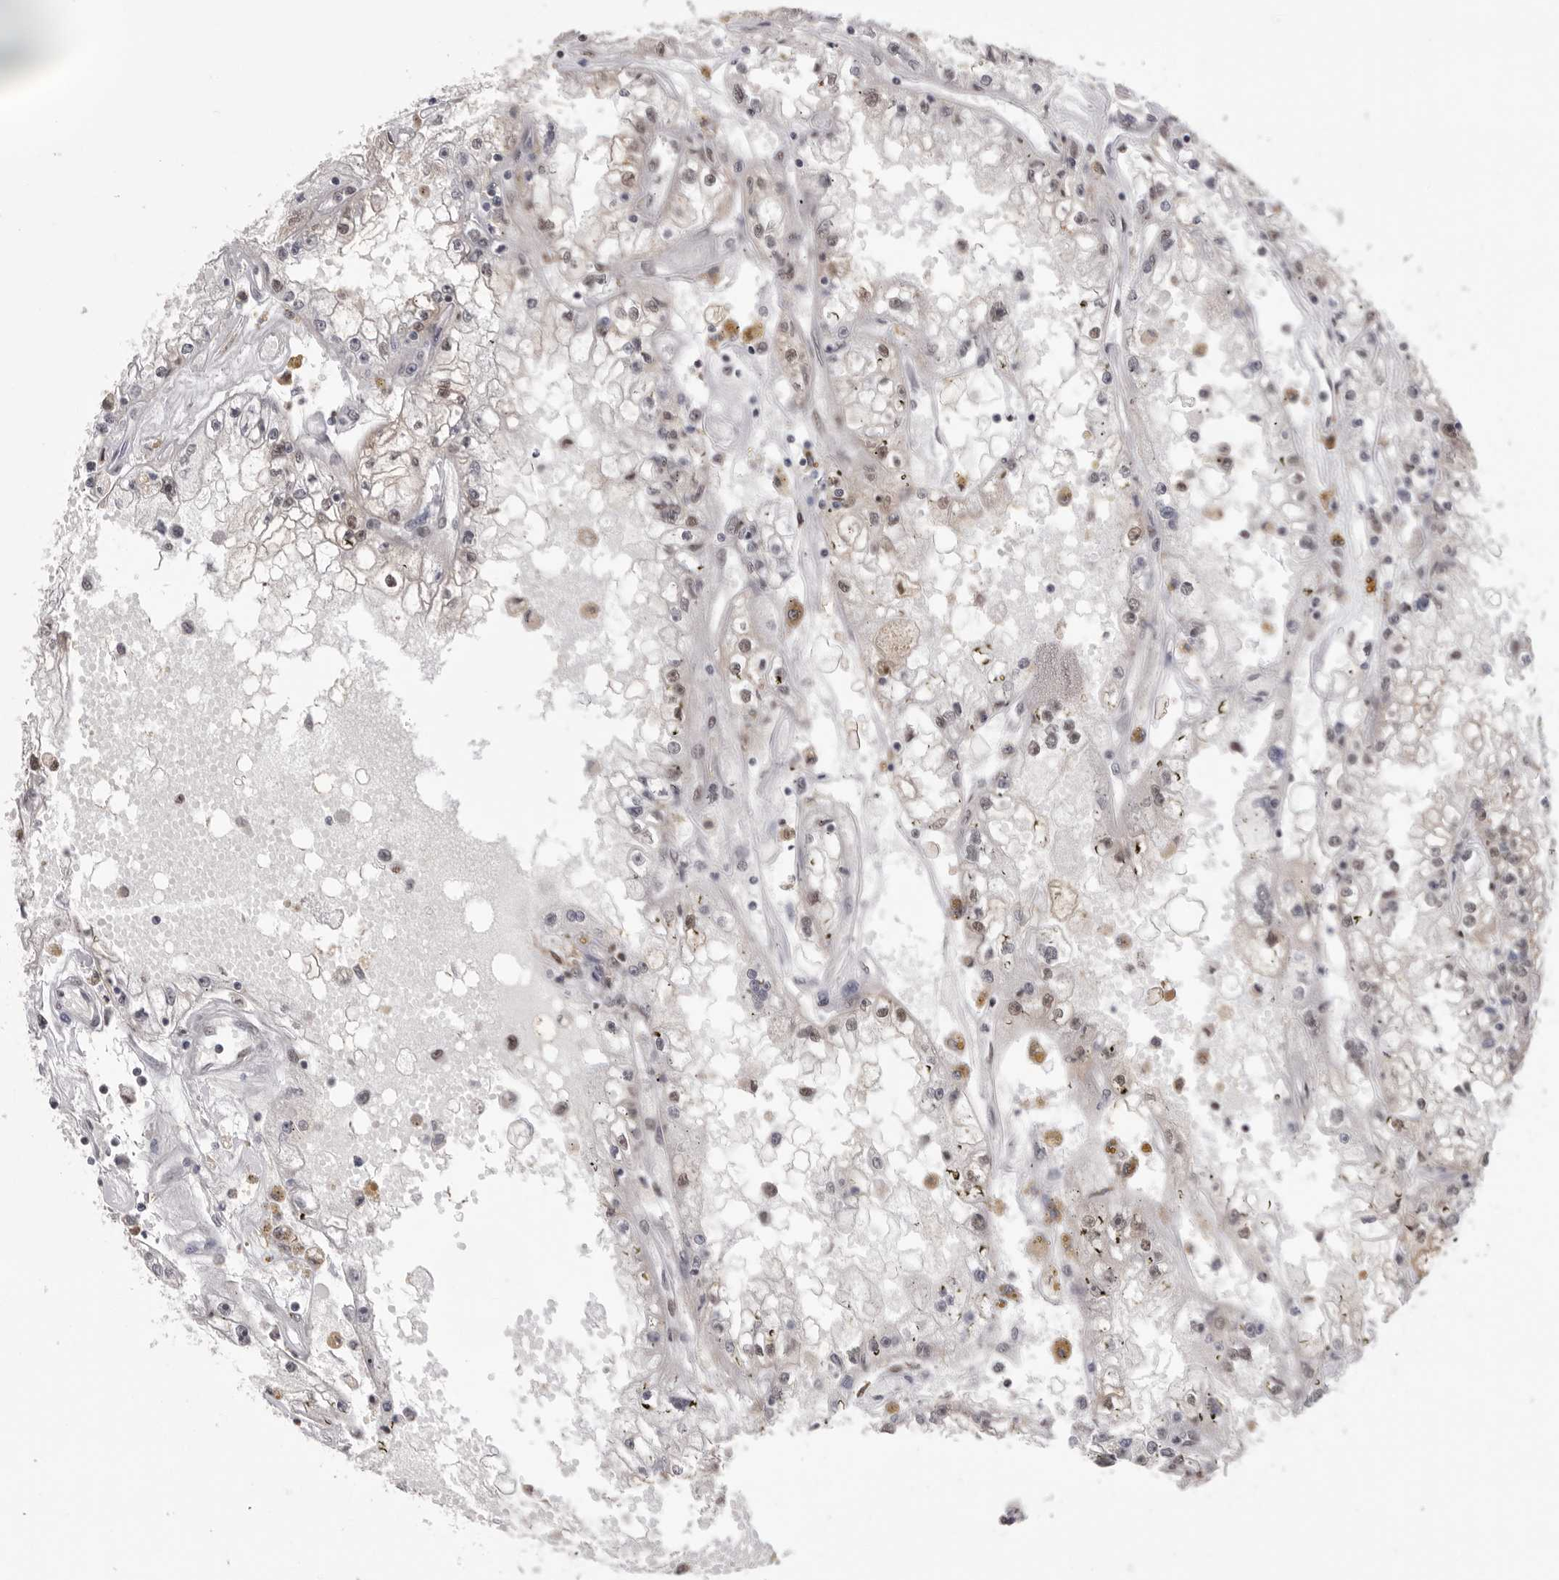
{"staining": {"intensity": "weak", "quantity": "25%-75%", "location": "nuclear"}, "tissue": "renal cancer", "cell_type": "Tumor cells", "image_type": "cancer", "snomed": [{"axis": "morphology", "description": "Adenocarcinoma, NOS"}, {"axis": "topography", "description": "Kidney"}], "caption": "Weak nuclear expression is present in about 25%-75% of tumor cells in adenocarcinoma (renal).", "gene": "BCLAF3", "patient": {"sex": "male", "age": 56}}